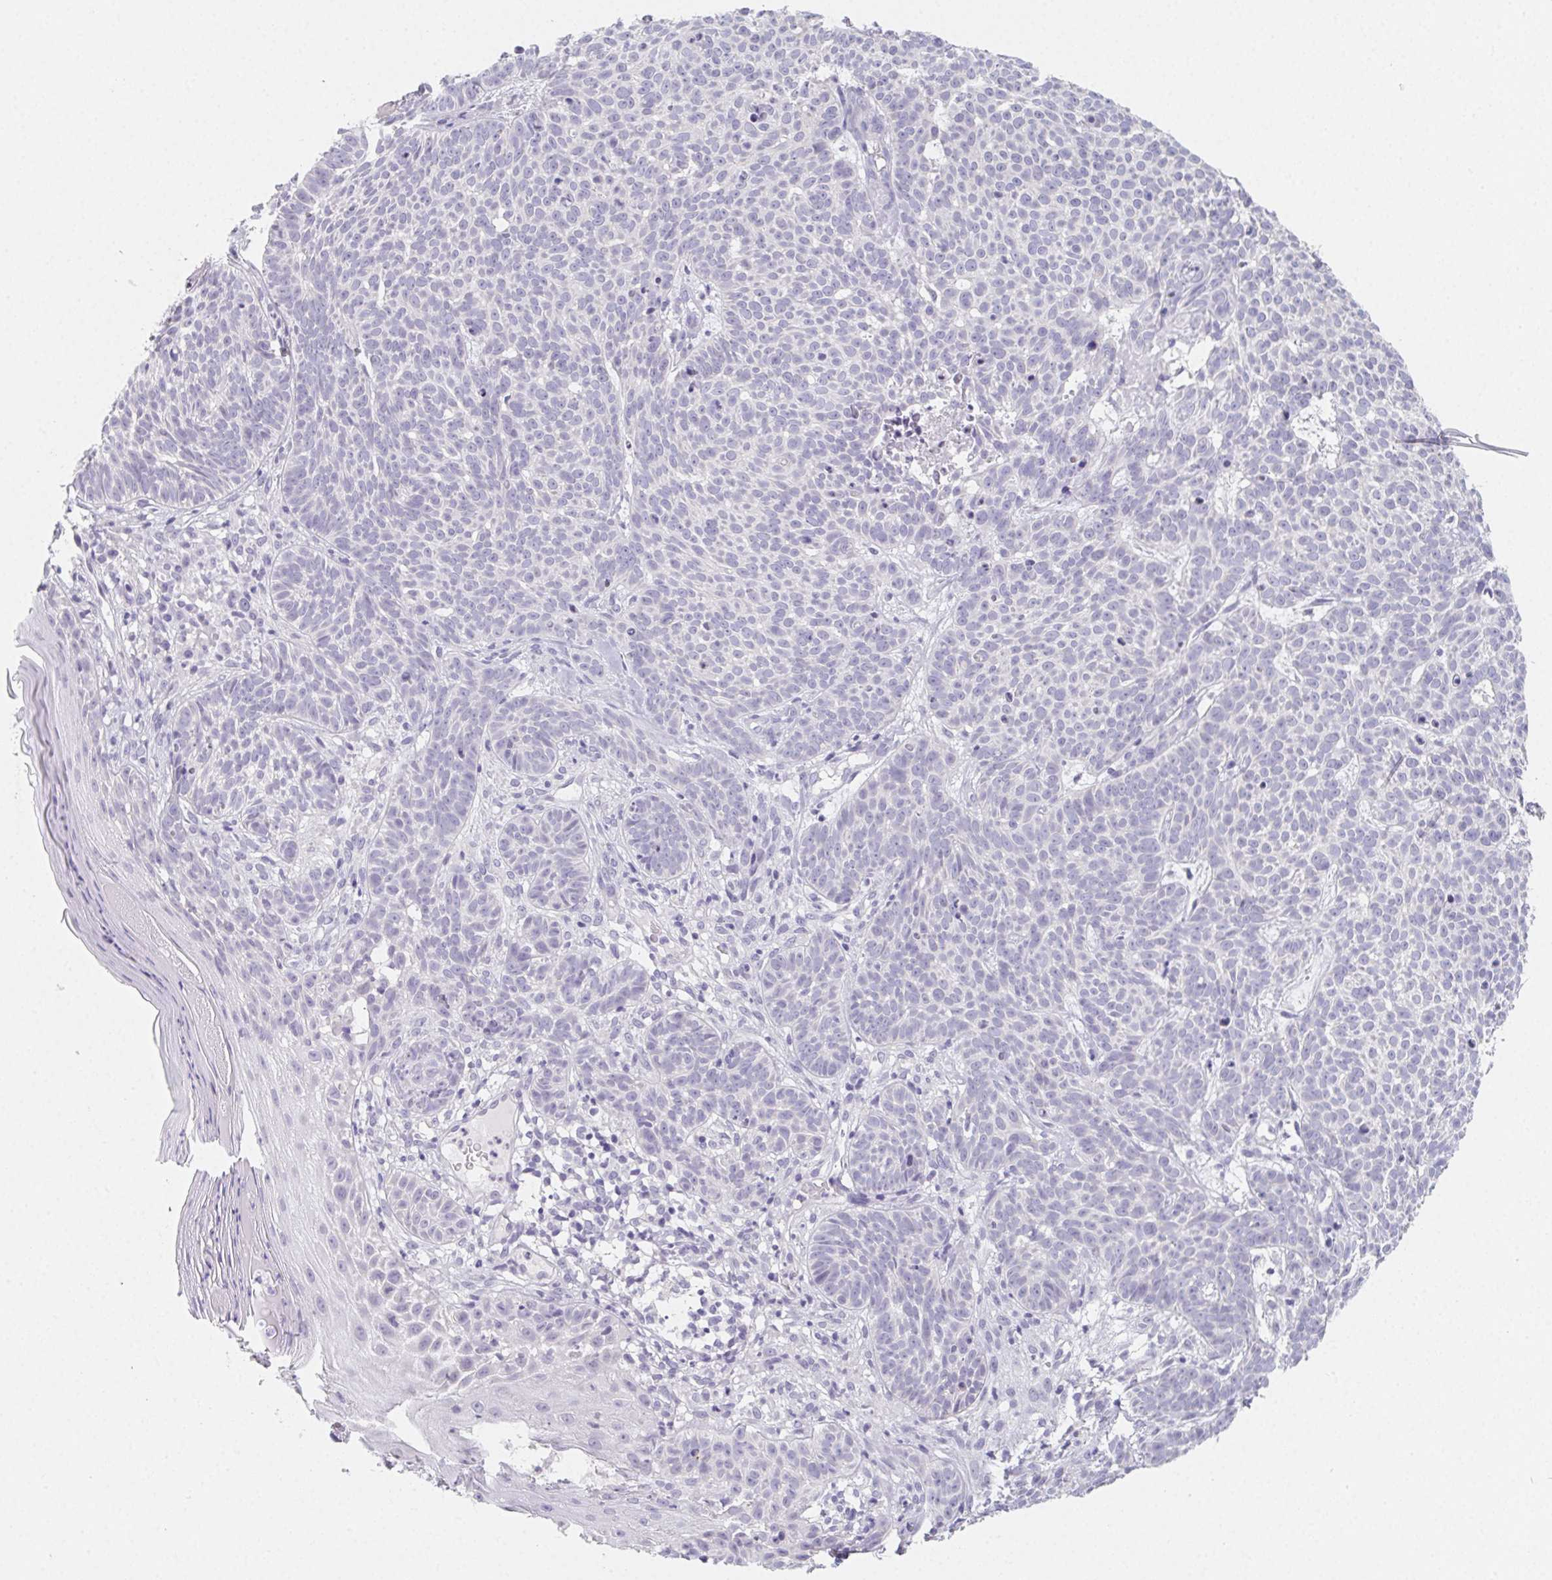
{"staining": {"intensity": "negative", "quantity": "none", "location": "none"}, "tissue": "skin cancer", "cell_type": "Tumor cells", "image_type": "cancer", "snomed": [{"axis": "morphology", "description": "Basal cell carcinoma"}, {"axis": "topography", "description": "Skin"}], "caption": "An image of human basal cell carcinoma (skin) is negative for staining in tumor cells.", "gene": "GLIPR1L1", "patient": {"sex": "male", "age": 90}}